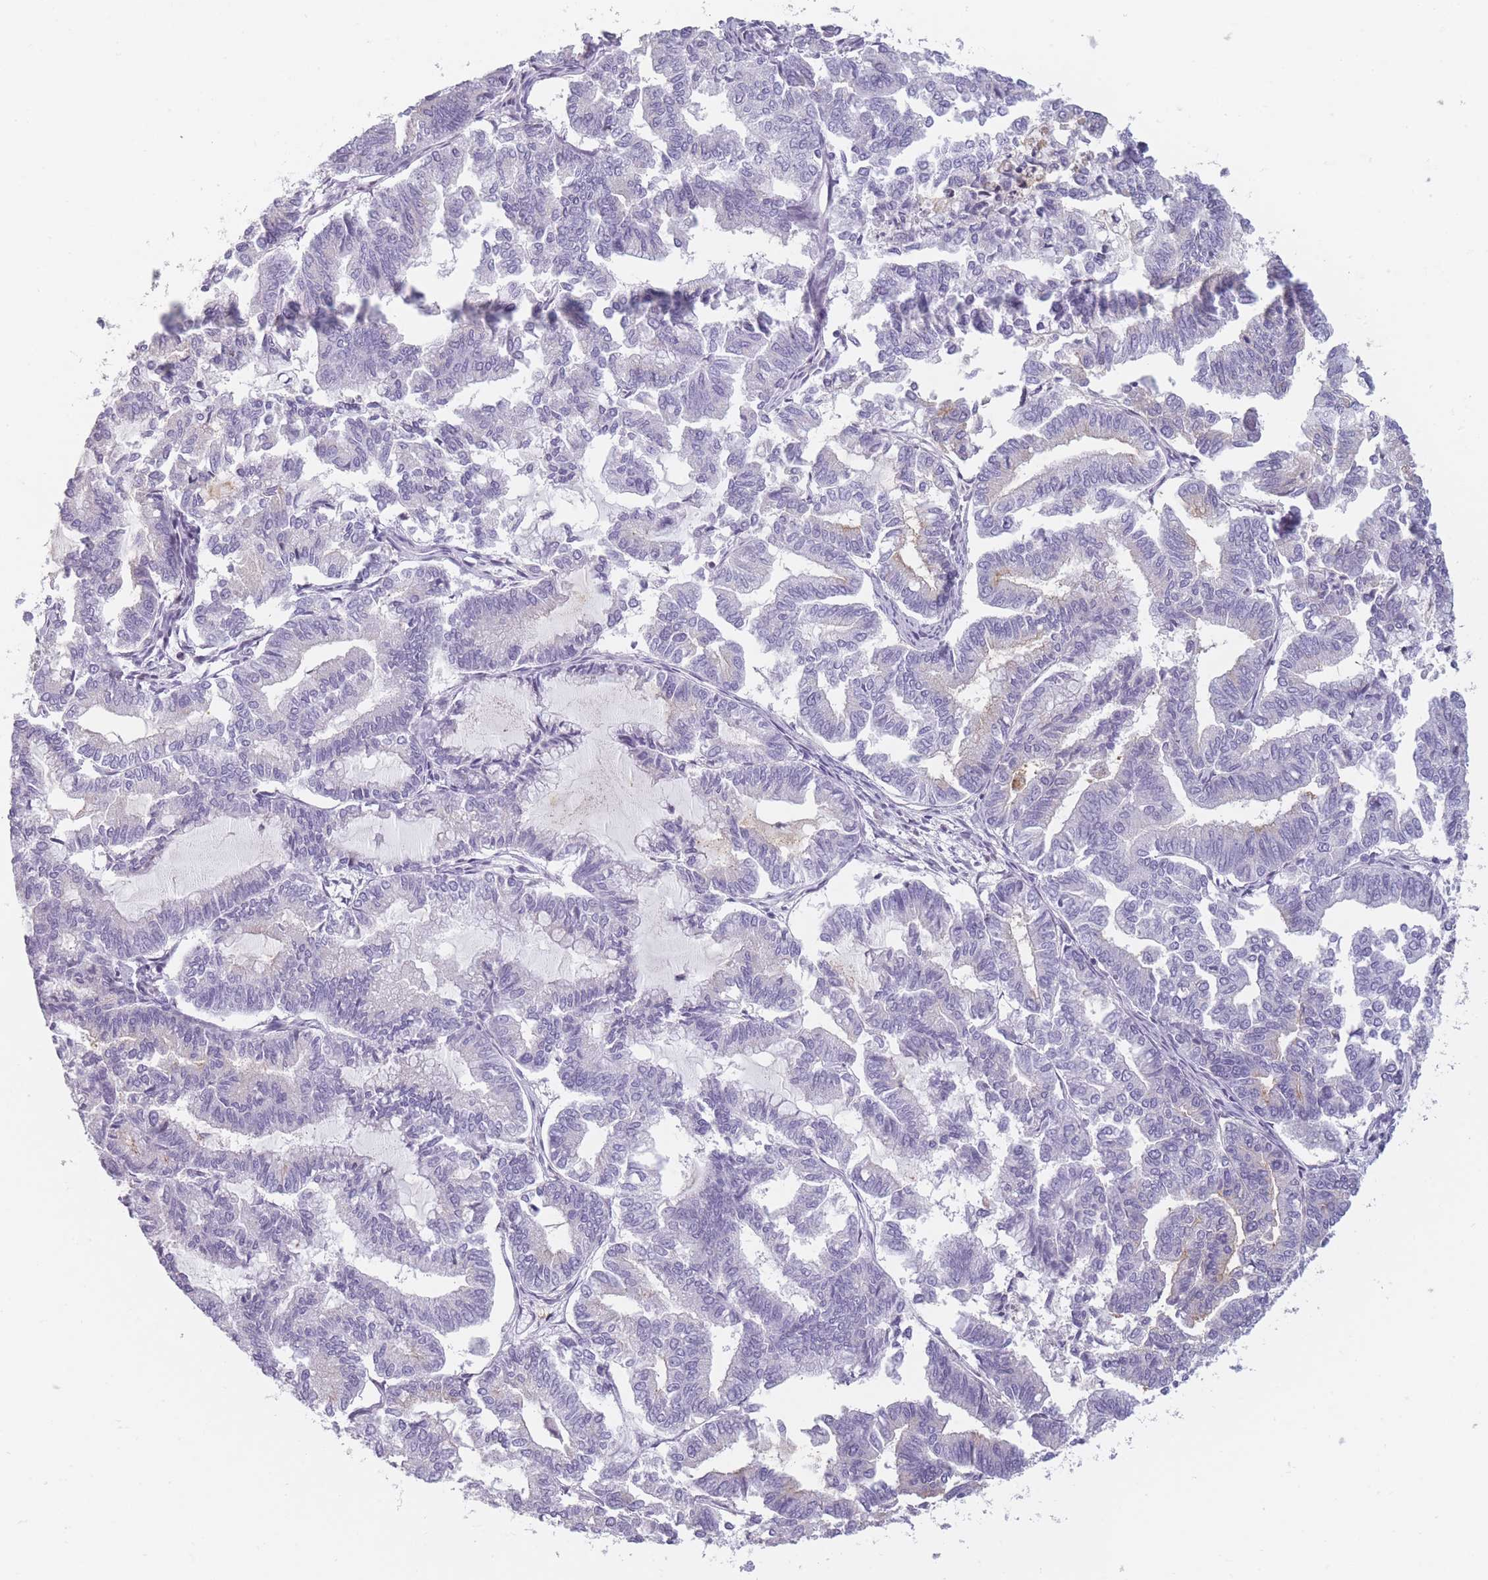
{"staining": {"intensity": "weak", "quantity": "<25%", "location": "cytoplasmic/membranous"}, "tissue": "endometrial cancer", "cell_type": "Tumor cells", "image_type": "cancer", "snomed": [{"axis": "morphology", "description": "Adenocarcinoma, NOS"}, {"axis": "topography", "description": "Endometrium"}], "caption": "DAB immunohistochemical staining of endometrial cancer reveals no significant expression in tumor cells.", "gene": "GGT1", "patient": {"sex": "female", "age": 79}}